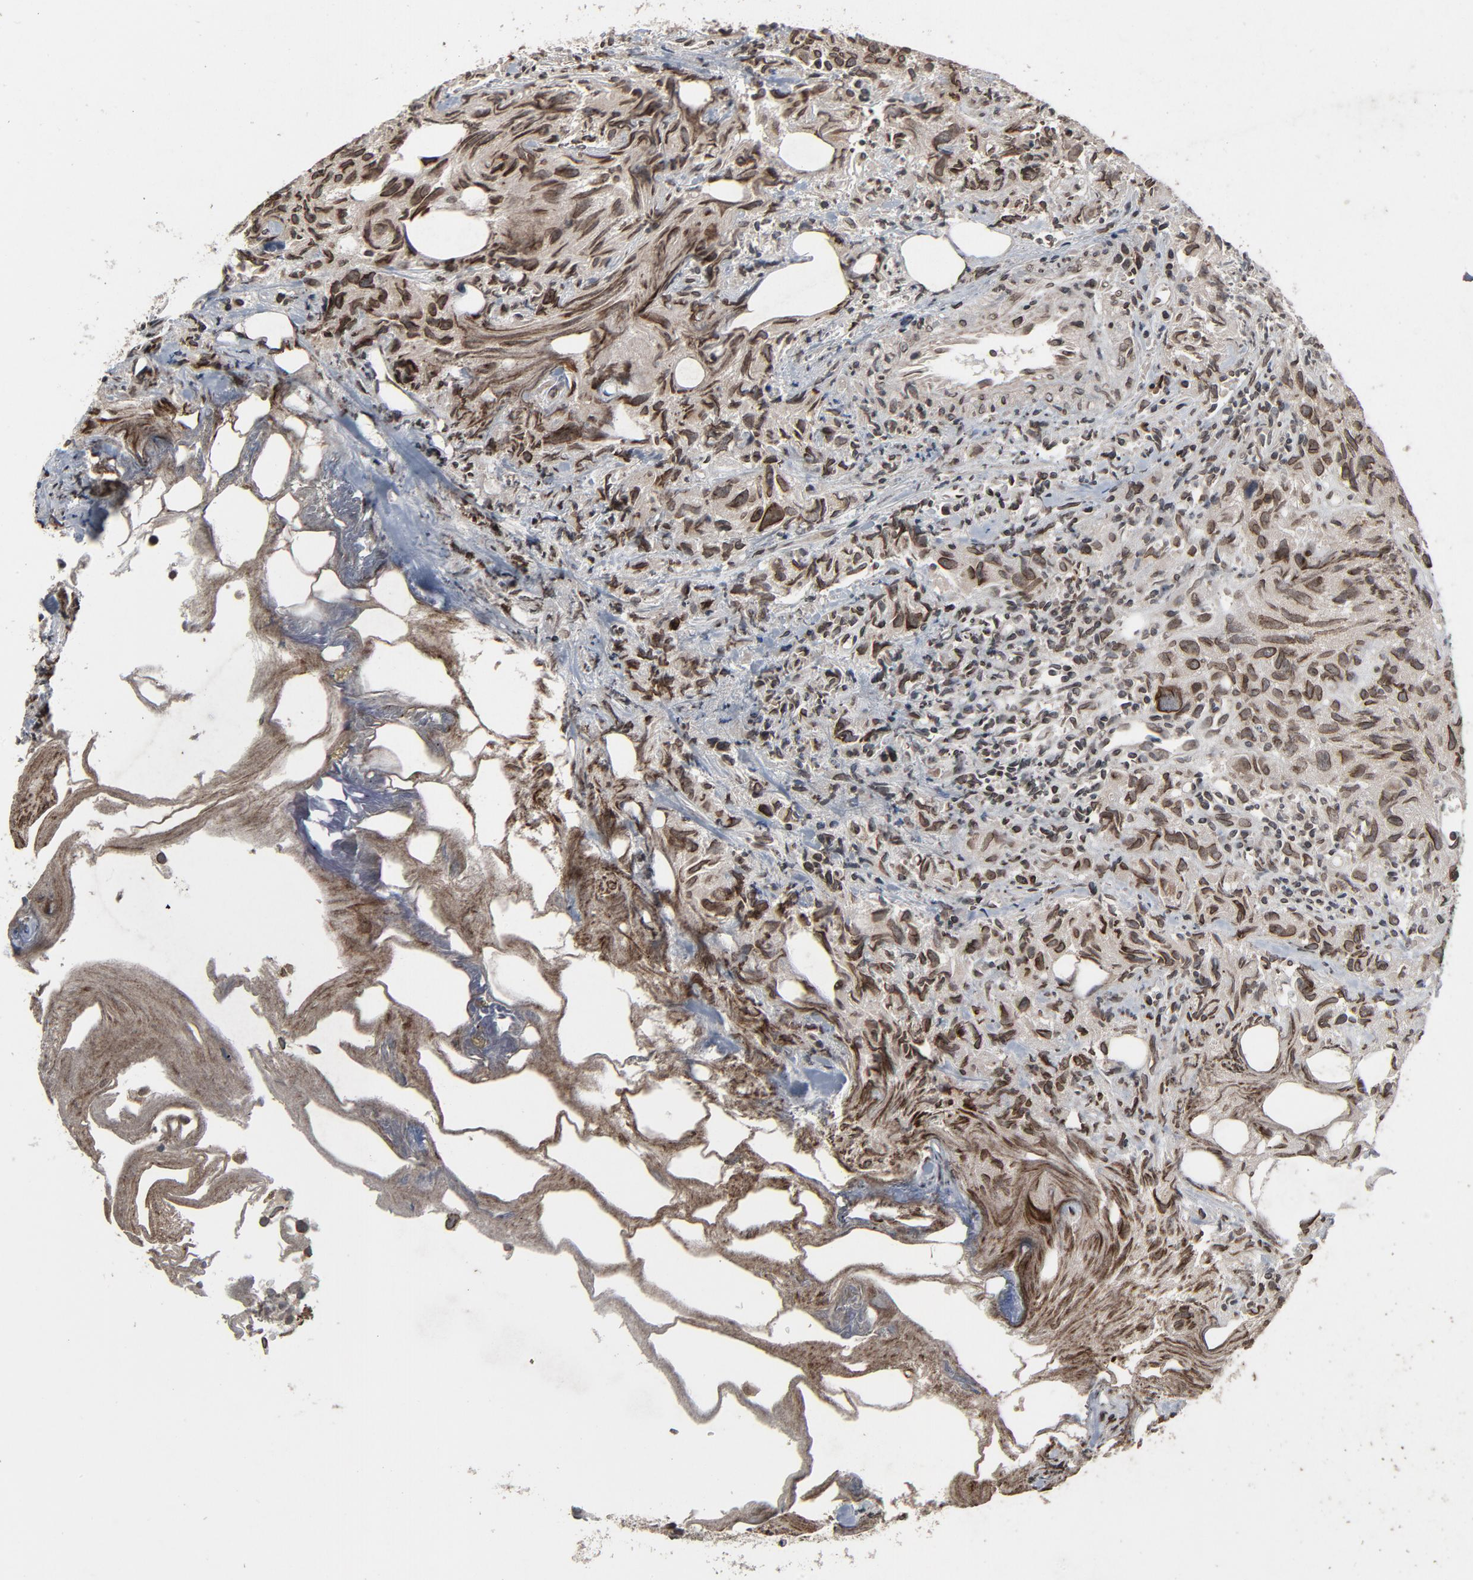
{"staining": {"intensity": "moderate", "quantity": ">75%", "location": "cytoplasmic/membranous,nuclear"}, "tissue": "urothelial cancer", "cell_type": "Tumor cells", "image_type": "cancer", "snomed": [{"axis": "morphology", "description": "Urothelial carcinoma, High grade"}, {"axis": "topography", "description": "Urinary bladder"}], "caption": "Immunohistochemistry (IHC) micrograph of neoplastic tissue: urothelial carcinoma (high-grade) stained using immunohistochemistry (IHC) shows medium levels of moderate protein expression localized specifically in the cytoplasmic/membranous and nuclear of tumor cells, appearing as a cytoplasmic/membranous and nuclear brown color.", "gene": "POM121", "patient": {"sex": "female", "age": 75}}